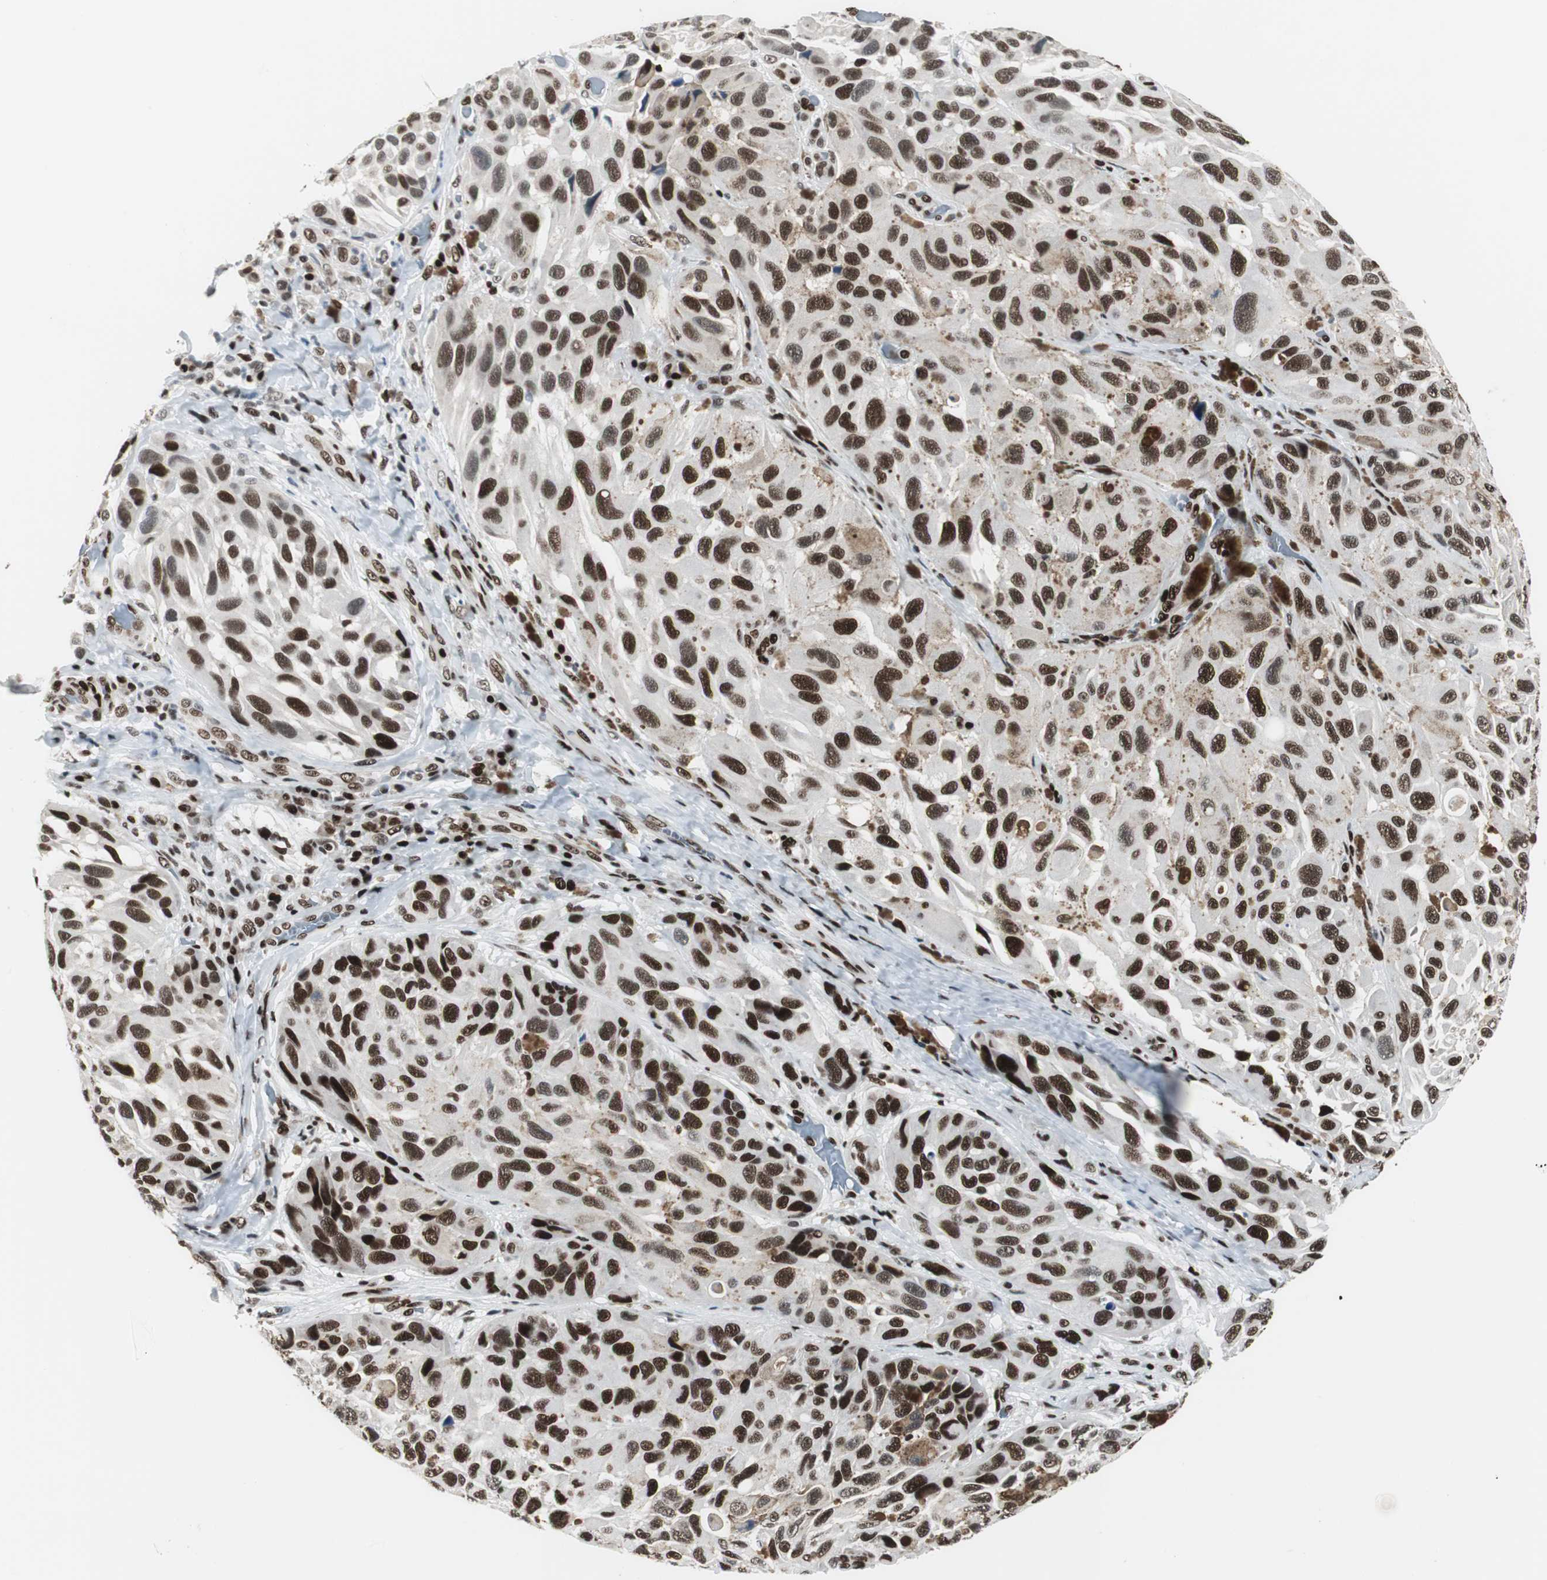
{"staining": {"intensity": "strong", "quantity": ">75%", "location": "nuclear"}, "tissue": "melanoma", "cell_type": "Tumor cells", "image_type": "cancer", "snomed": [{"axis": "morphology", "description": "Malignant melanoma, NOS"}, {"axis": "topography", "description": "Skin"}], "caption": "Immunohistochemistry staining of melanoma, which shows high levels of strong nuclear staining in approximately >75% of tumor cells indicating strong nuclear protein staining. The staining was performed using DAB (brown) for protein detection and nuclei were counterstained in hematoxylin (blue).", "gene": "MEF2D", "patient": {"sex": "female", "age": 73}}